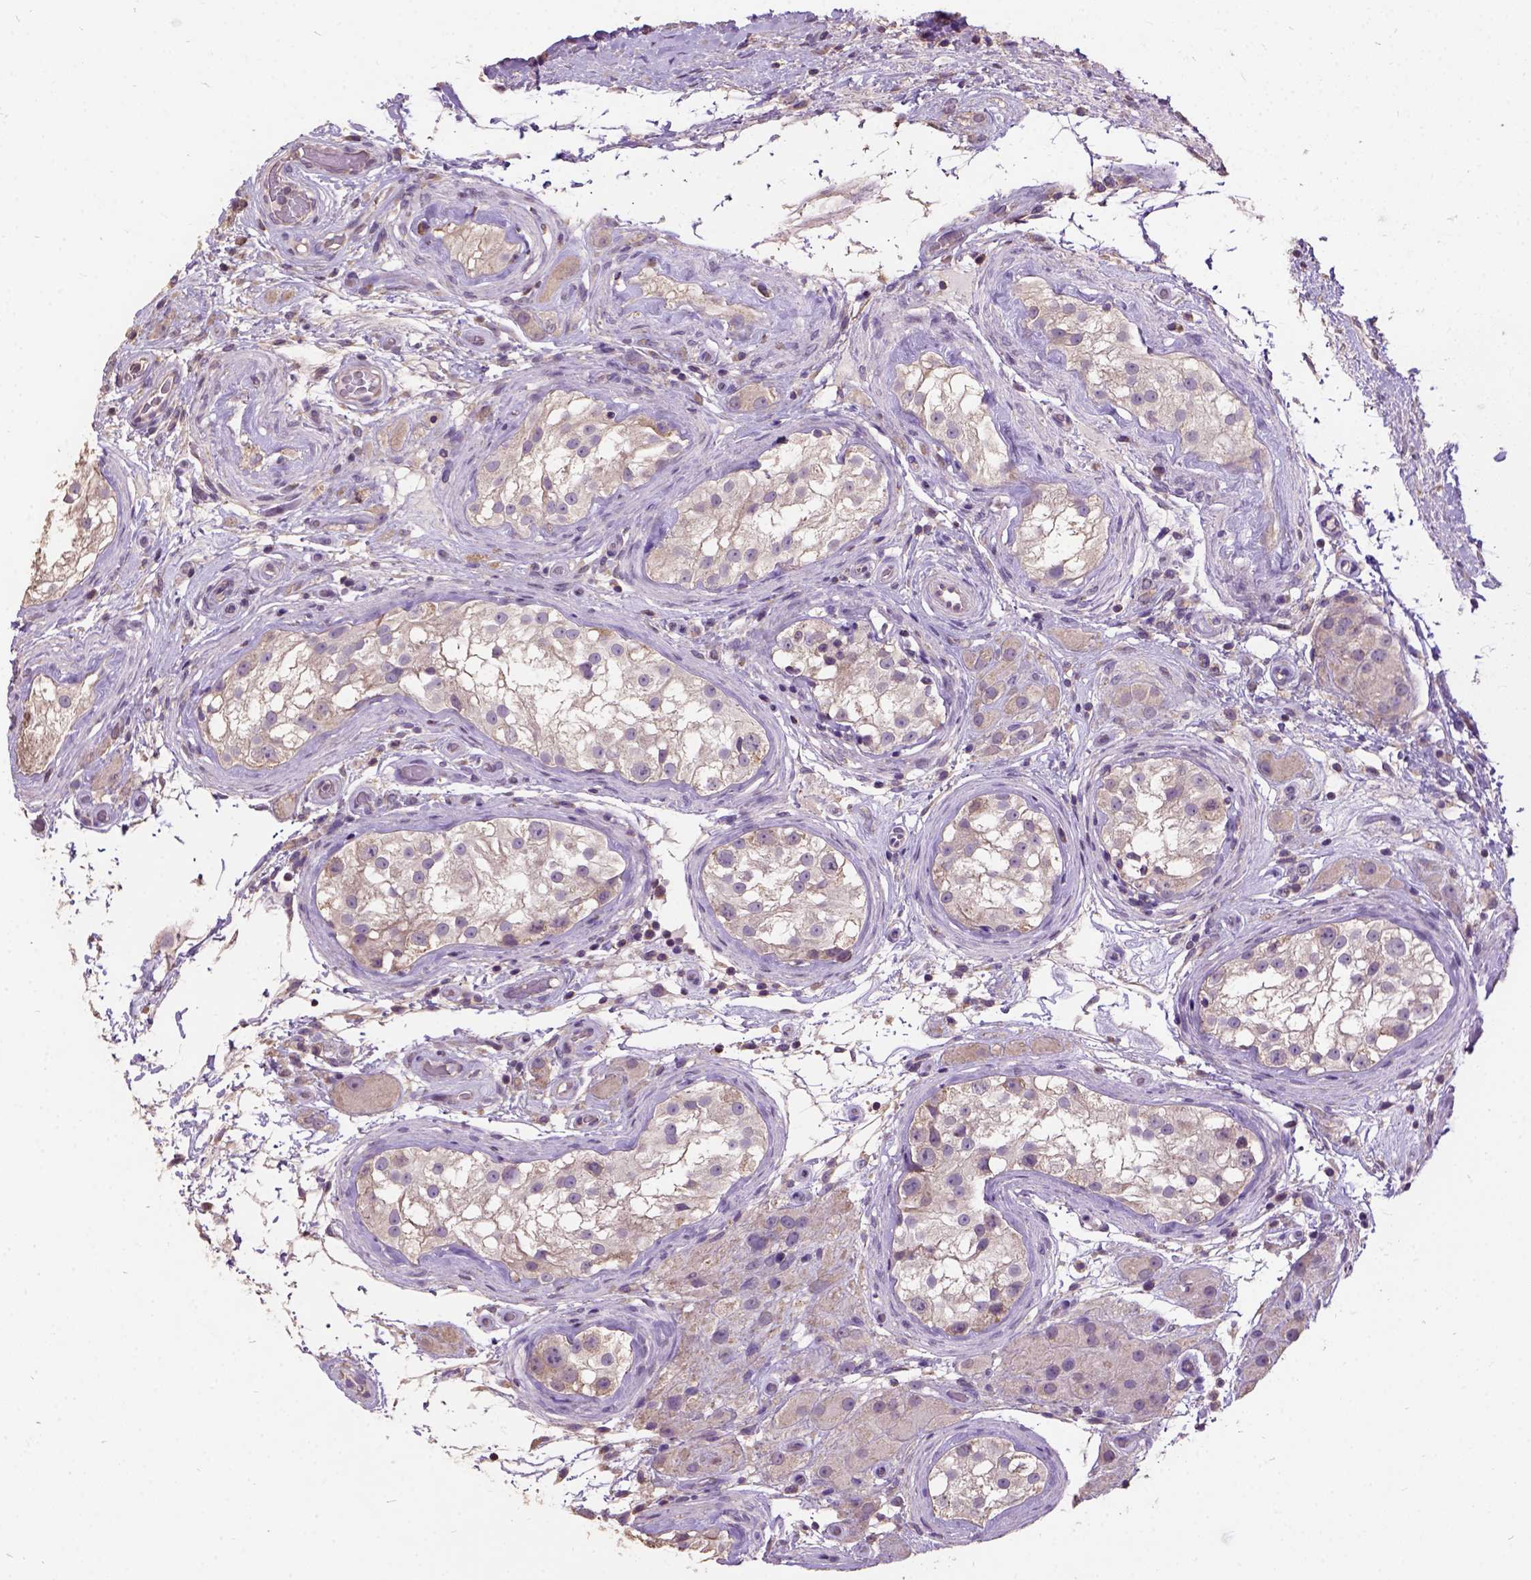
{"staining": {"intensity": "negative", "quantity": "none", "location": "none"}, "tissue": "testis cancer", "cell_type": "Tumor cells", "image_type": "cancer", "snomed": [{"axis": "morphology", "description": "Seminoma, NOS"}, {"axis": "morphology", "description": "Carcinoma, Embryonal, NOS"}, {"axis": "topography", "description": "Testis"}], "caption": "Immunohistochemistry (IHC) photomicrograph of neoplastic tissue: testis cancer (seminoma) stained with DAB (3,3'-diaminobenzidine) shows no significant protein positivity in tumor cells.", "gene": "DQX1", "patient": {"sex": "male", "age": 41}}